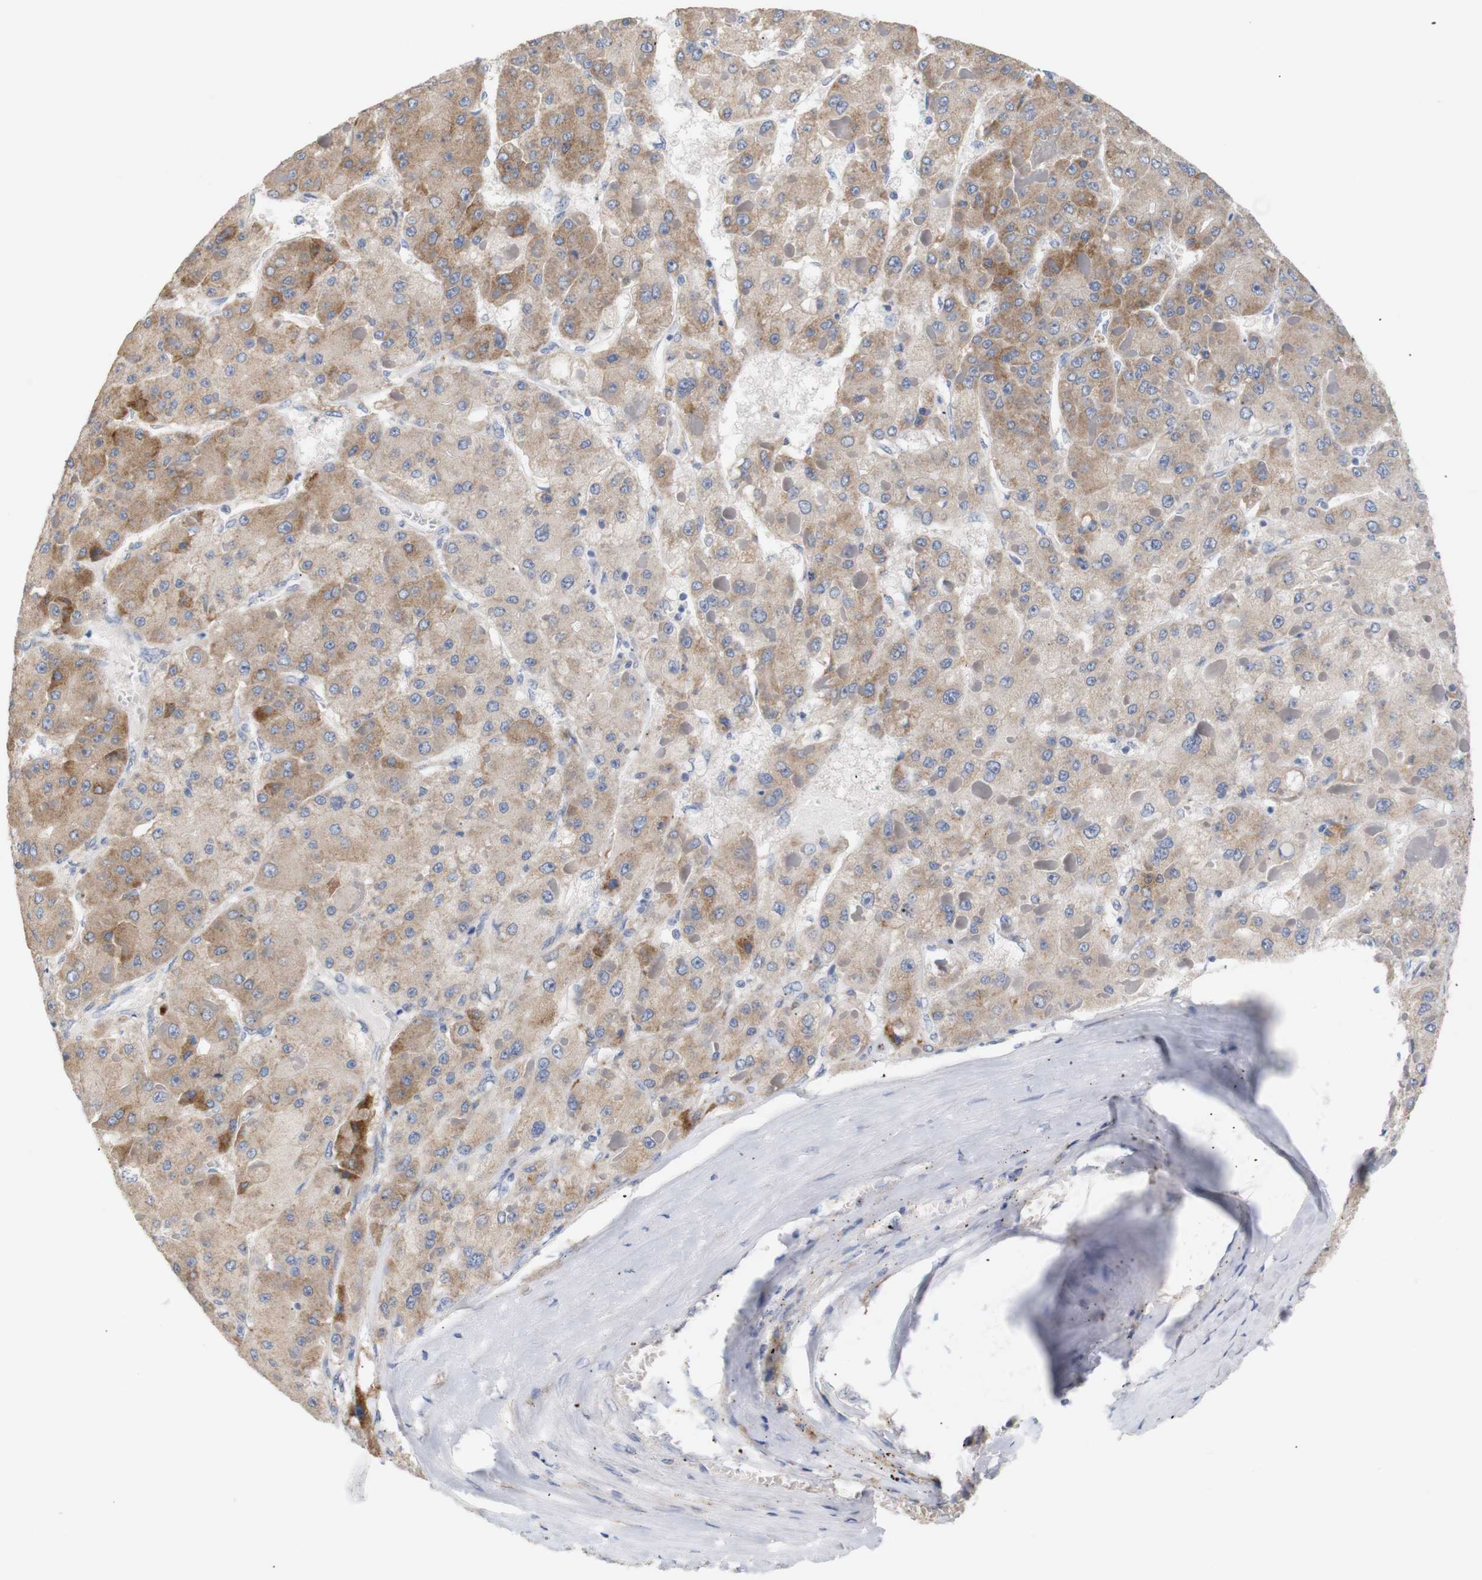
{"staining": {"intensity": "moderate", "quantity": ">75%", "location": "cytoplasmic/membranous"}, "tissue": "liver cancer", "cell_type": "Tumor cells", "image_type": "cancer", "snomed": [{"axis": "morphology", "description": "Carcinoma, Hepatocellular, NOS"}, {"axis": "topography", "description": "Liver"}], "caption": "A histopathology image of liver hepatocellular carcinoma stained for a protein exhibits moderate cytoplasmic/membranous brown staining in tumor cells.", "gene": "TRIM5", "patient": {"sex": "female", "age": 73}}